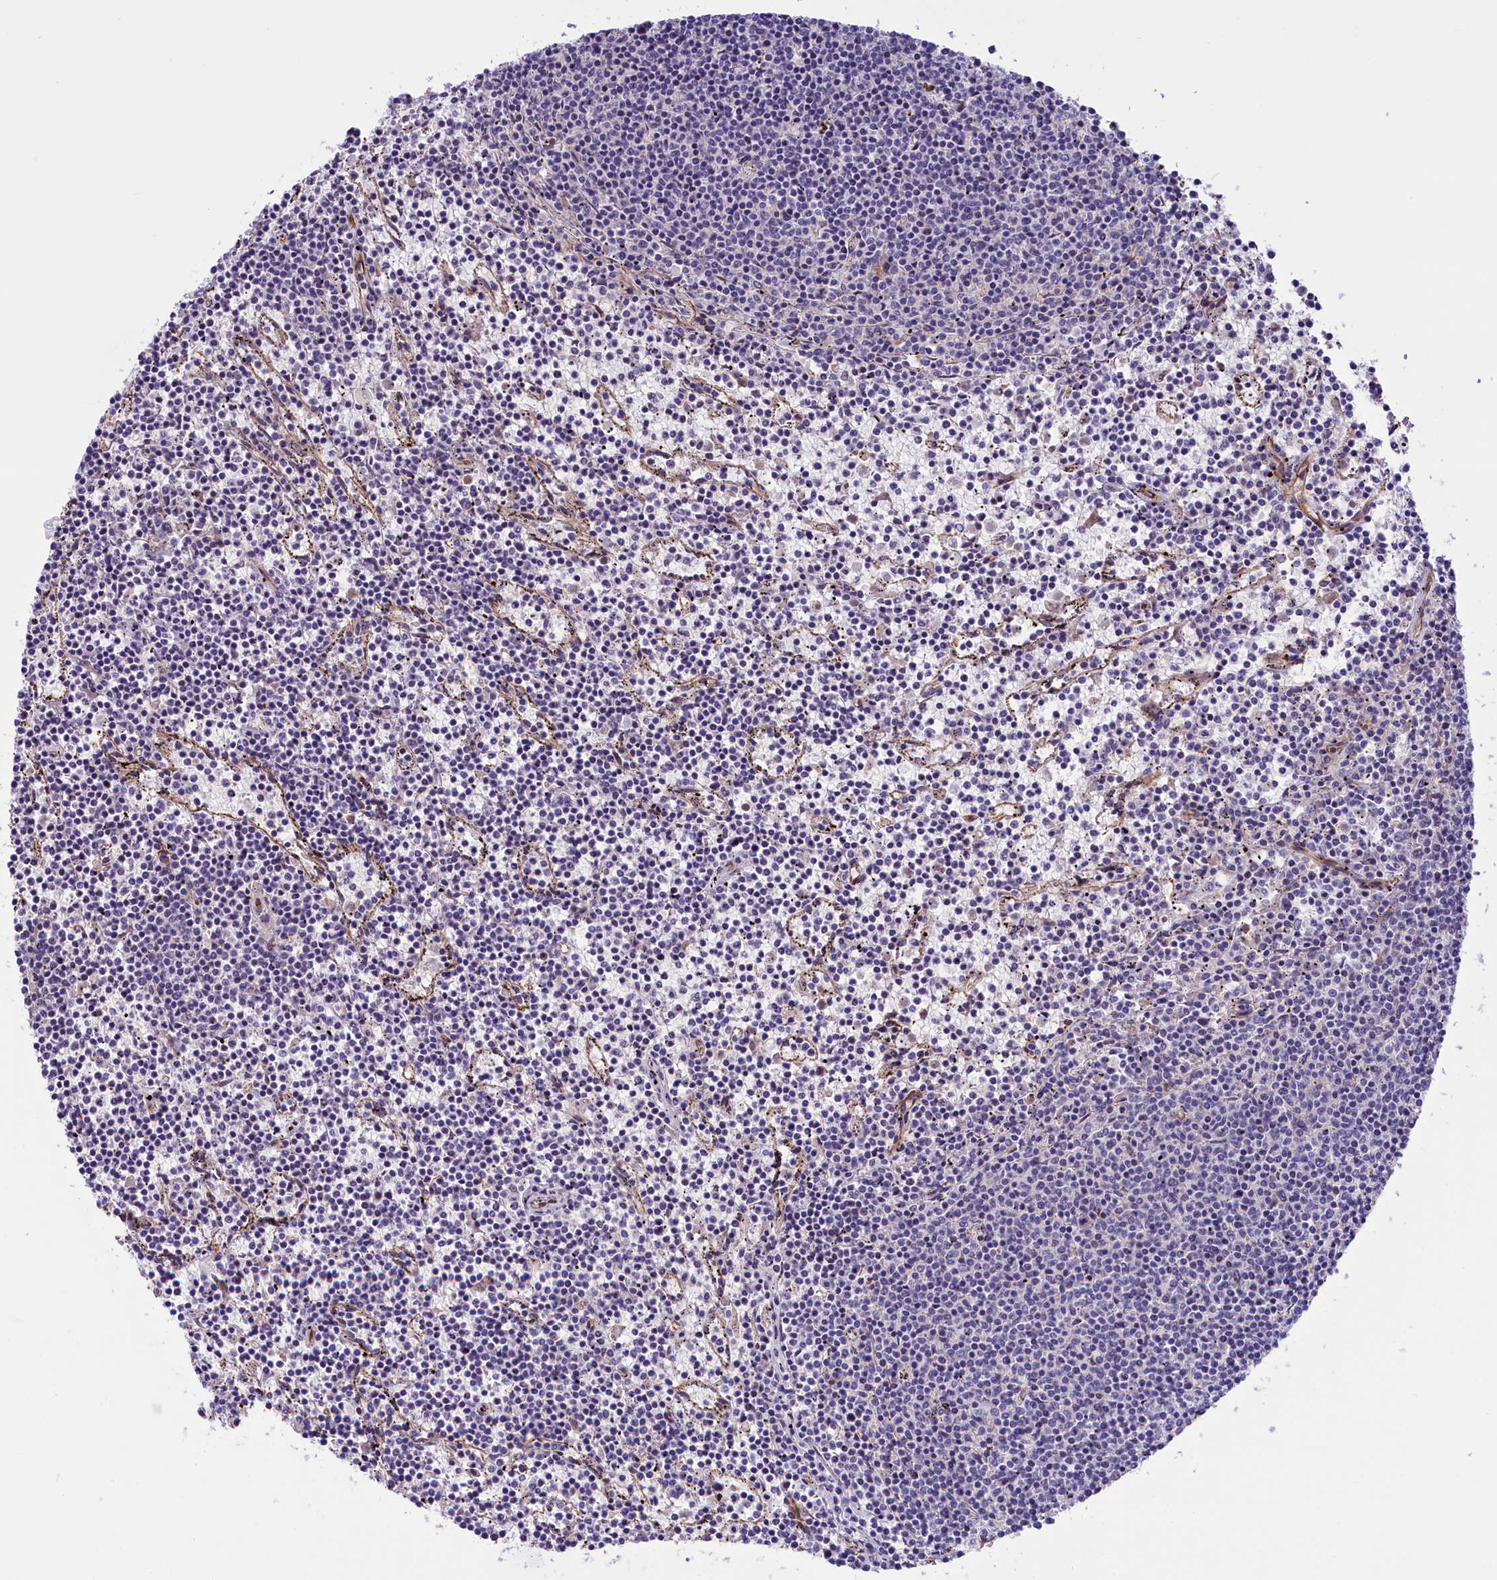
{"staining": {"intensity": "negative", "quantity": "none", "location": "none"}, "tissue": "lymphoma", "cell_type": "Tumor cells", "image_type": "cancer", "snomed": [{"axis": "morphology", "description": "Malignant lymphoma, non-Hodgkin's type, Low grade"}, {"axis": "topography", "description": "Spleen"}], "caption": "Human lymphoma stained for a protein using immunohistochemistry (IHC) exhibits no expression in tumor cells.", "gene": "CCDC32", "patient": {"sex": "female", "age": 50}}